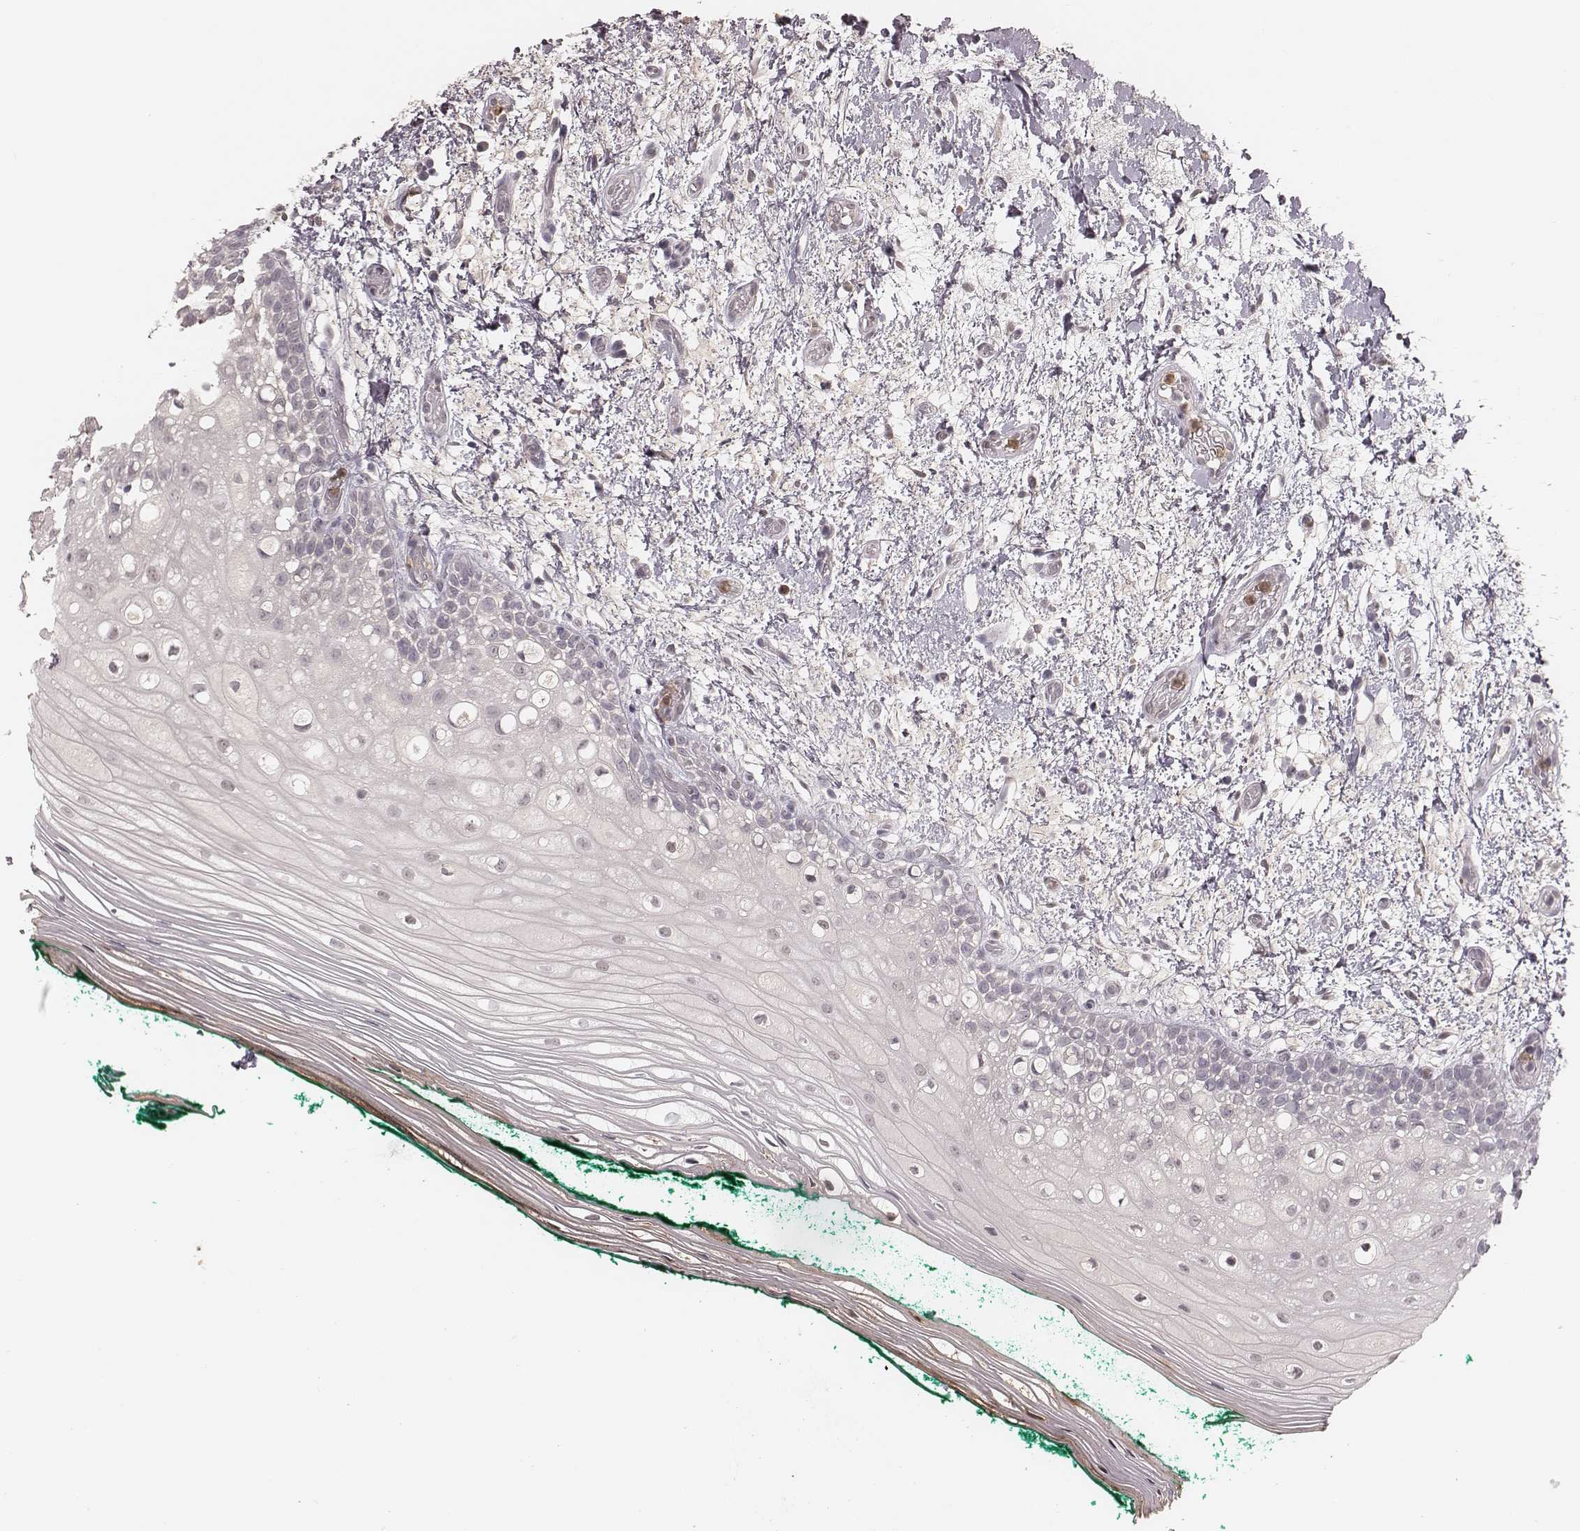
{"staining": {"intensity": "negative", "quantity": "none", "location": "none"}, "tissue": "oral mucosa", "cell_type": "Squamous epithelial cells", "image_type": "normal", "snomed": [{"axis": "morphology", "description": "Normal tissue, NOS"}, {"axis": "topography", "description": "Oral tissue"}], "caption": "Histopathology image shows no protein staining in squamous epithelial cells of unremarkable oral mucosa. (IHC, brightfield microscopy, high magnification).", "gene": "KITLG", "patient": {"sex": "female", "age": 83}}